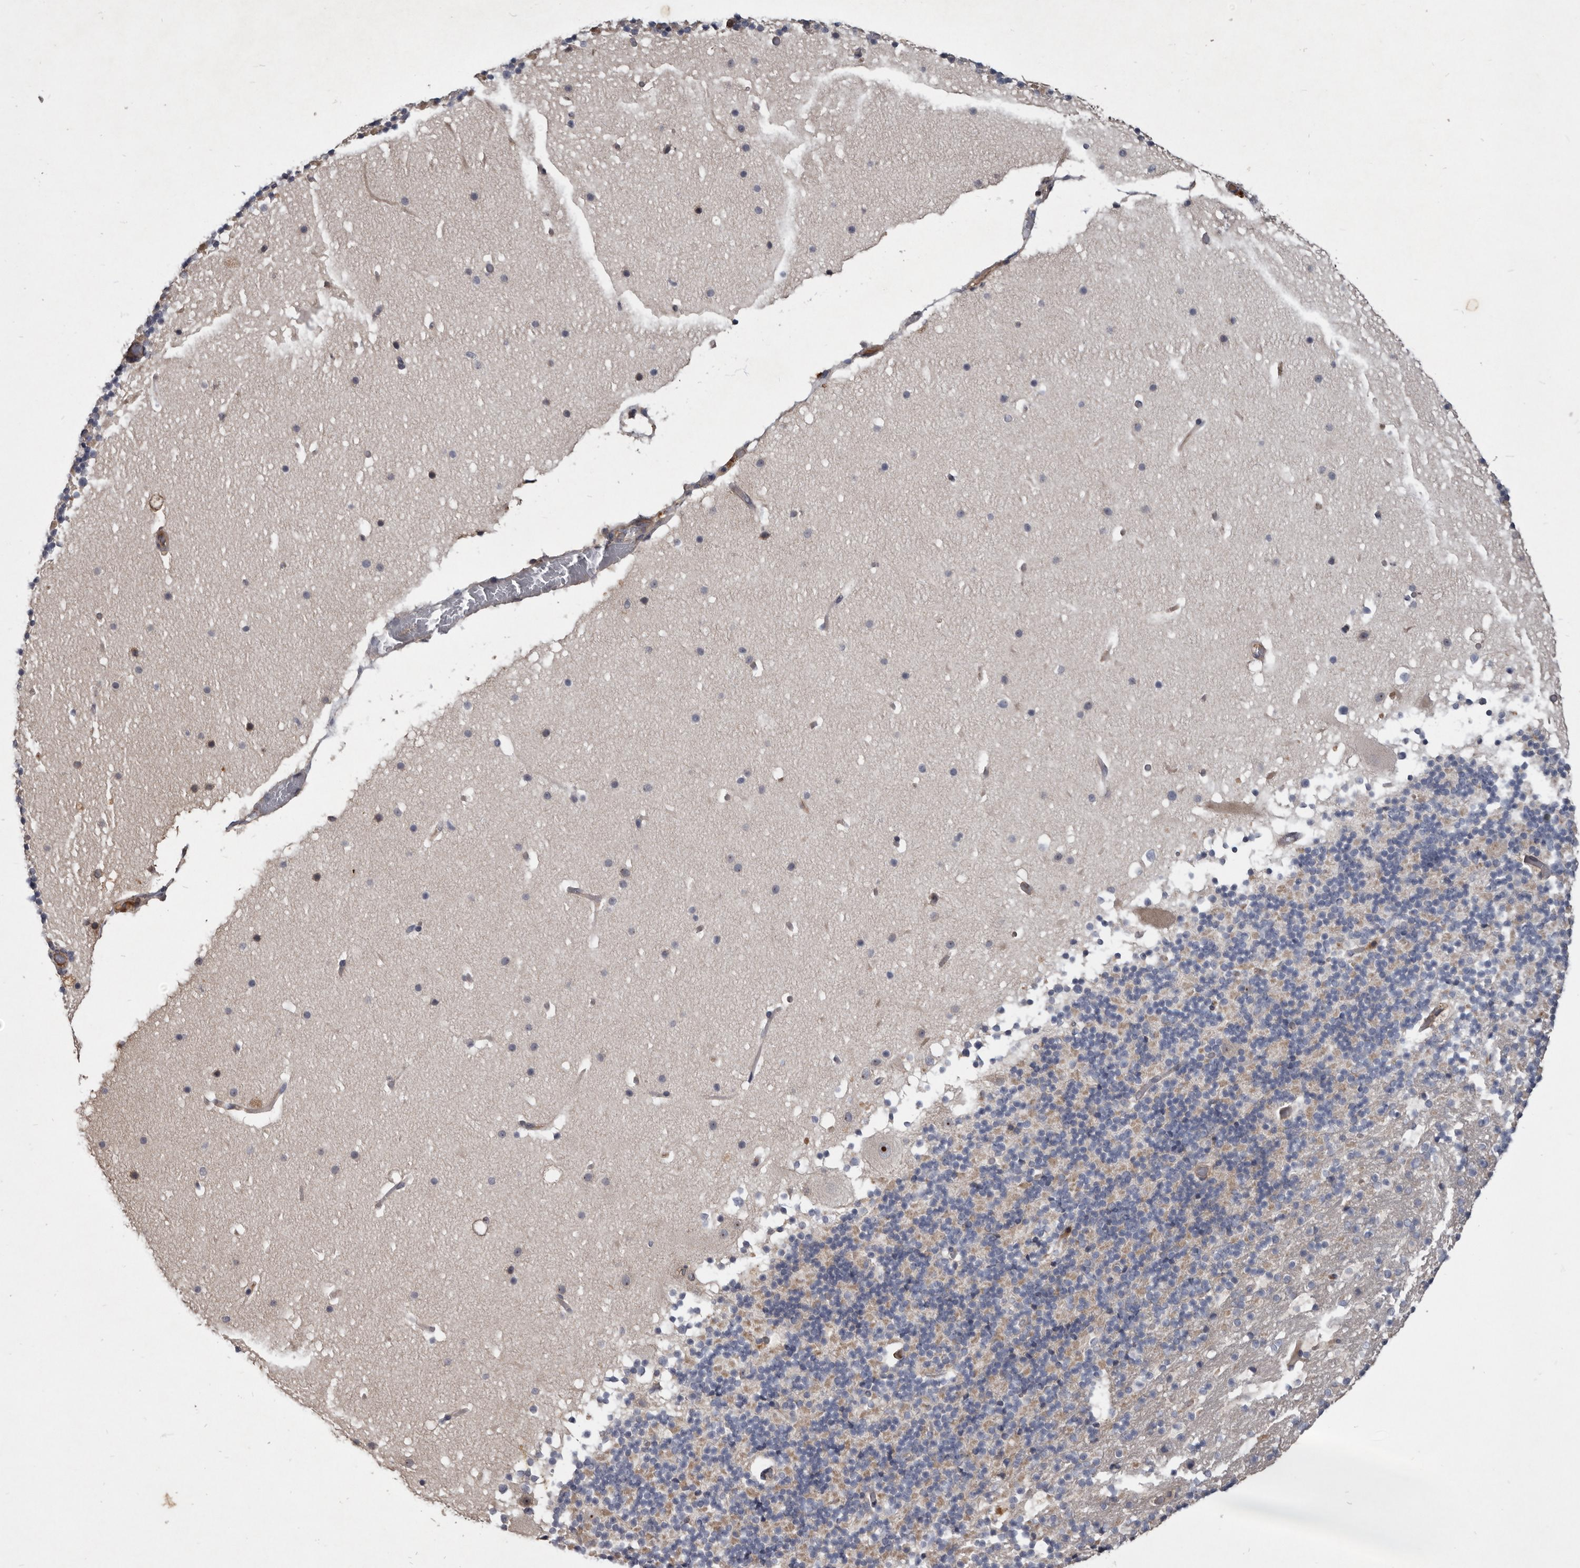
{"staining": {"intensity": "weak", "quantity": "25%-75%", "location": "cytoplasmic/membranous"}, "tissue": "cerebellum", "cell_type": "Cells in granular layer", "image_type": "normal", "snomed": [{"axis": "morphology", "description": "Normal tissue, NOS"}, {"axis": "topography", "description": "Cerebellum"}], "caption": "Brown immunohistochemical staining in normal human cerebellum shows weak cytoplasmic/membranous staining in about 25%-75% of cells in granular layer.", "gene": "TTC39A", "patient": {"sex": "male", "age": 57}}